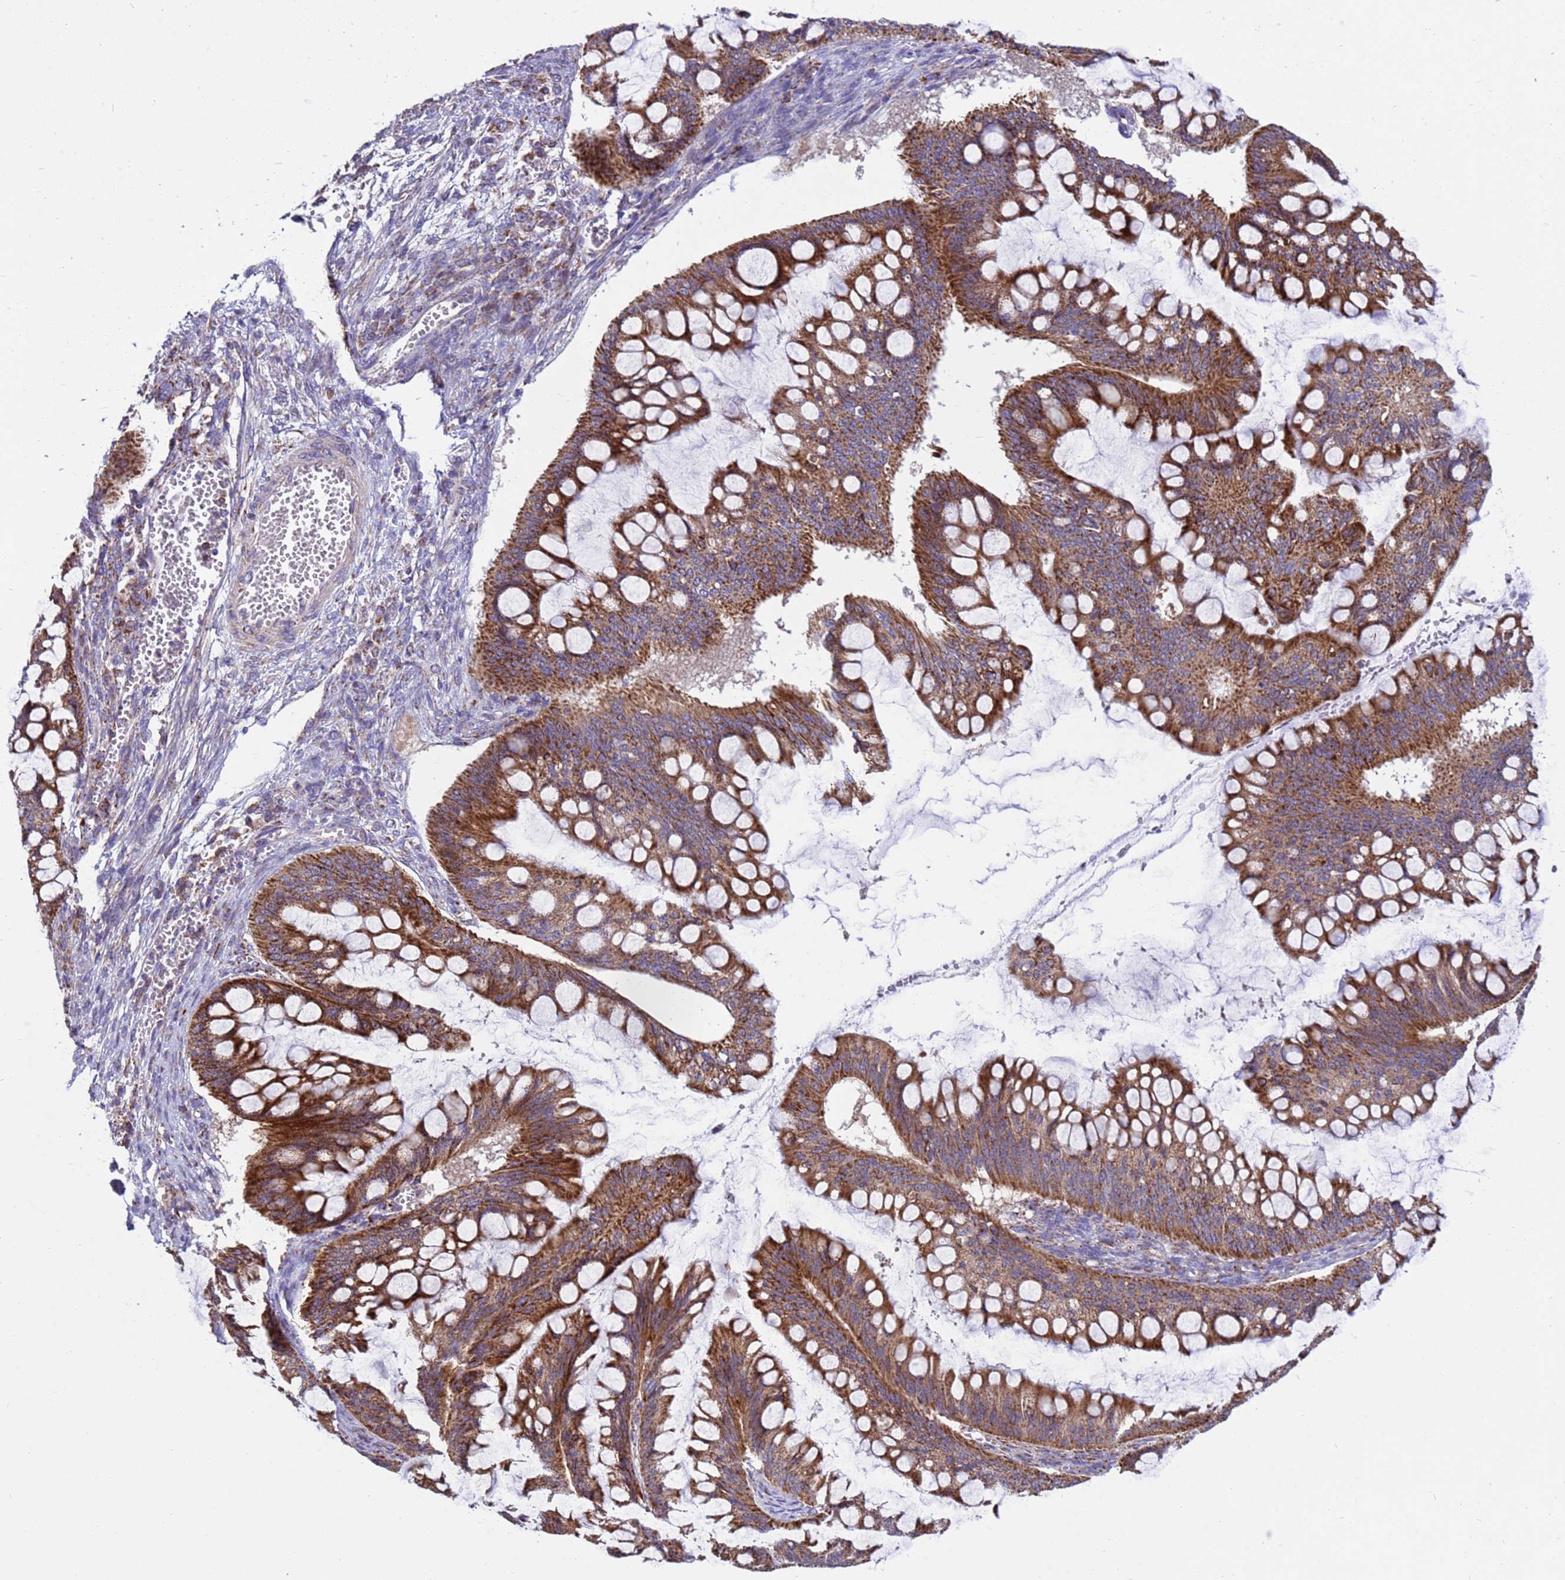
{"staining": {"intensity": "strong", "quantity": ">75%", "location": "cytoplasmic/membranous"}, "tissue": "ovarian cancer", "cell_type": "Tumor cells", "image_type": "cancer", "snomed": [{"axis": "morphology", "description": "Cystadenocarcinoma, mucinous, NOS"}, {"axis": "topography", "description": "Ovary"}], "caption": "IHC of ovarian cancer (mucinous cystadenocarcinoma) exhibits high levels of strong cytoplasmic/membranous positivity in about >75% of tumor cells.", "gene": "TUBGCP3", "patient": {"sex": "female", "age": 73}}